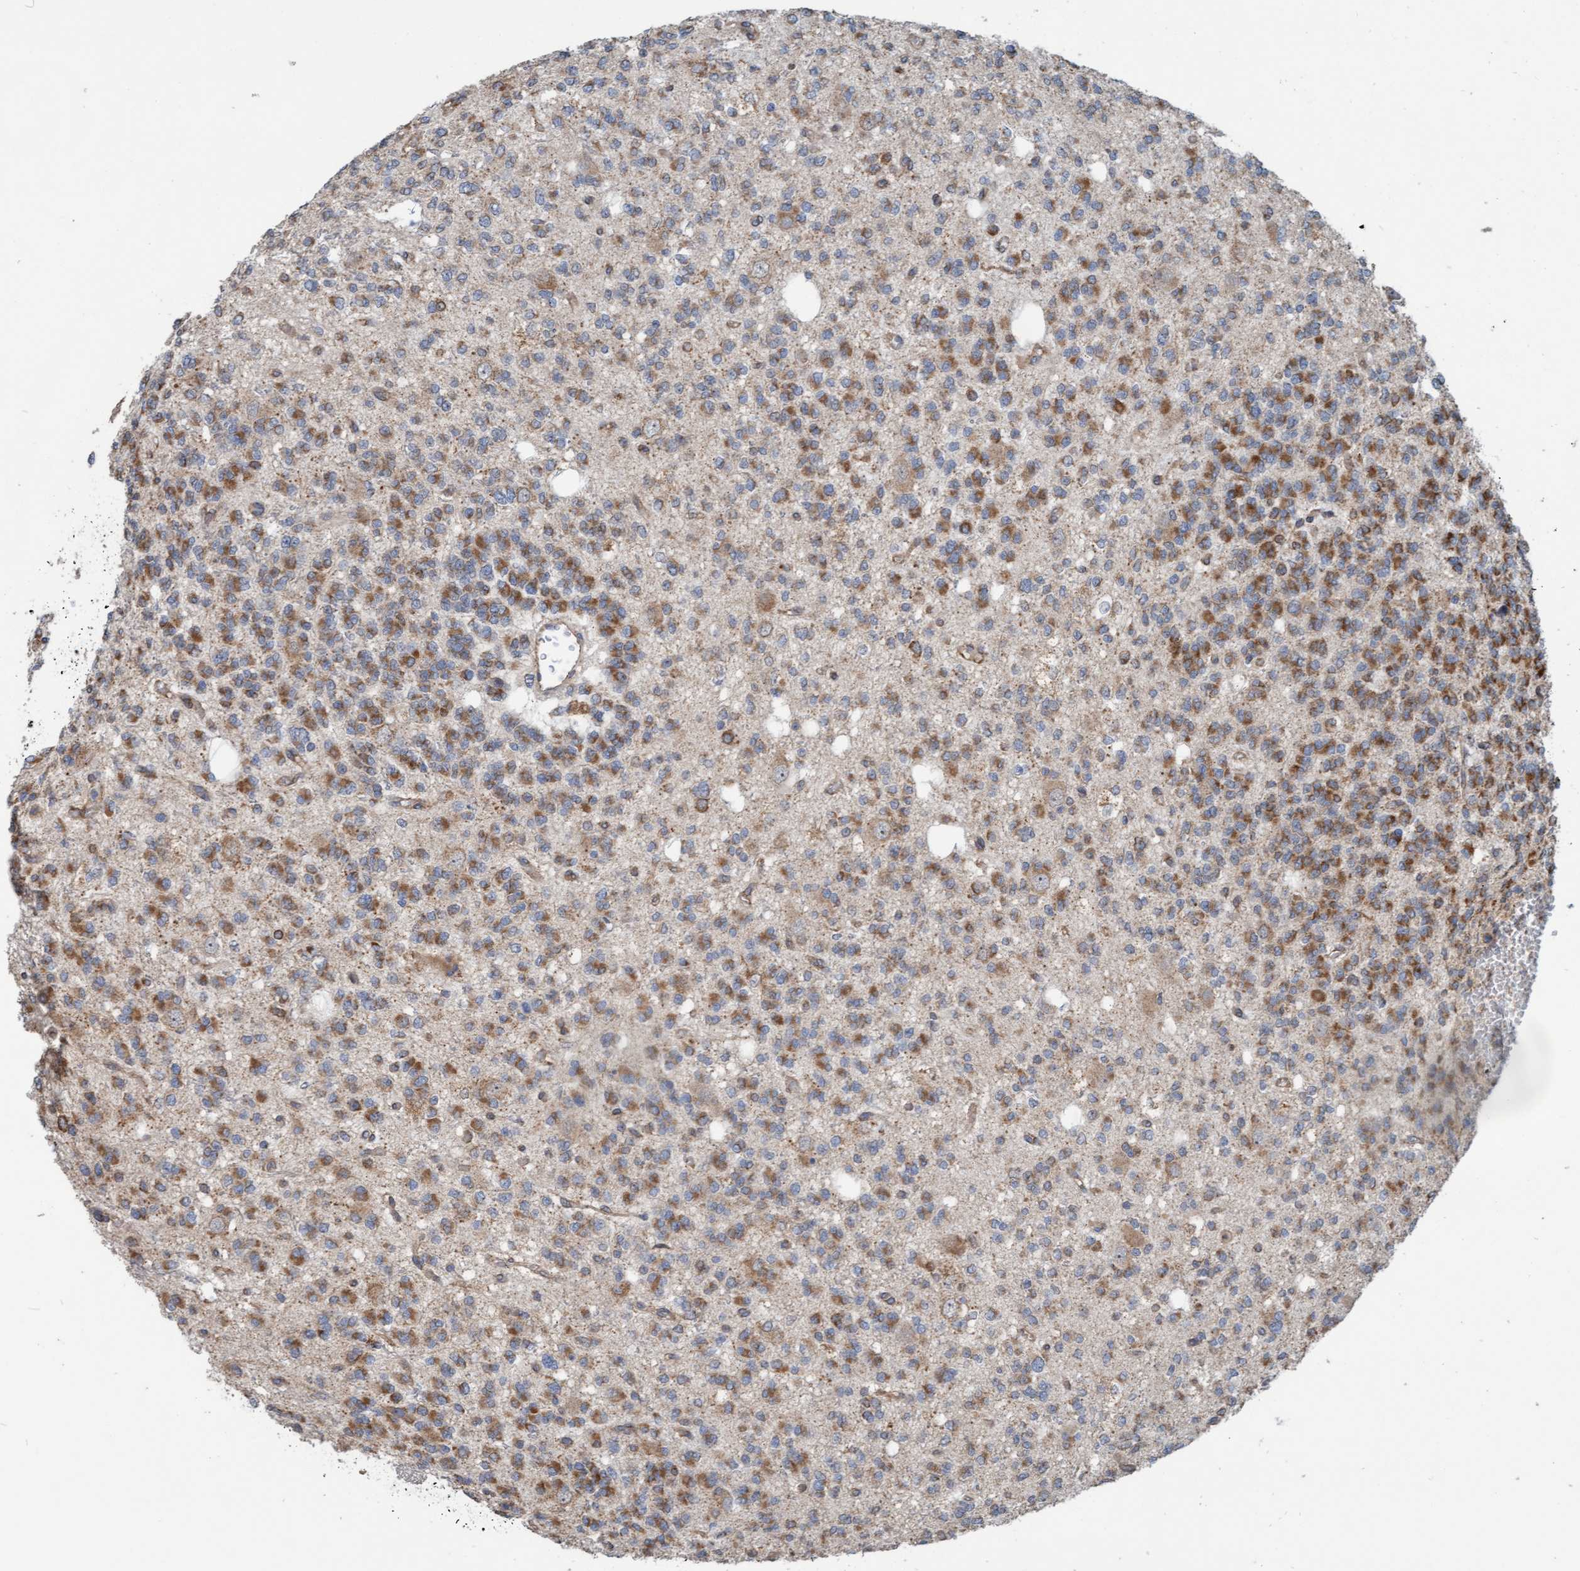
{"staining": {"intensity": "moderate", "quantity": ">75%", "location": "cytoplasmic/membranous"}, "tissue": "glioma", "cell_type": "Tumor cells", "image_type": "cancer", "snomed": [{"axis": "morphology", "description": "Glioma, malignant, Low grade"}, {"axis": "topography", "description": "Brain"}], "caption": "The photomicrograph reveals immunohistochemical staining of malignant low-grade glioma. There is moderate cytoplasmic/membranous staining is seen in approximately >75% of tumor cells. (DAB IHC with brightfield microscopy, high magnification).", "gene": "ZNF566", "patient": {"sex": "male", "age": 38}}